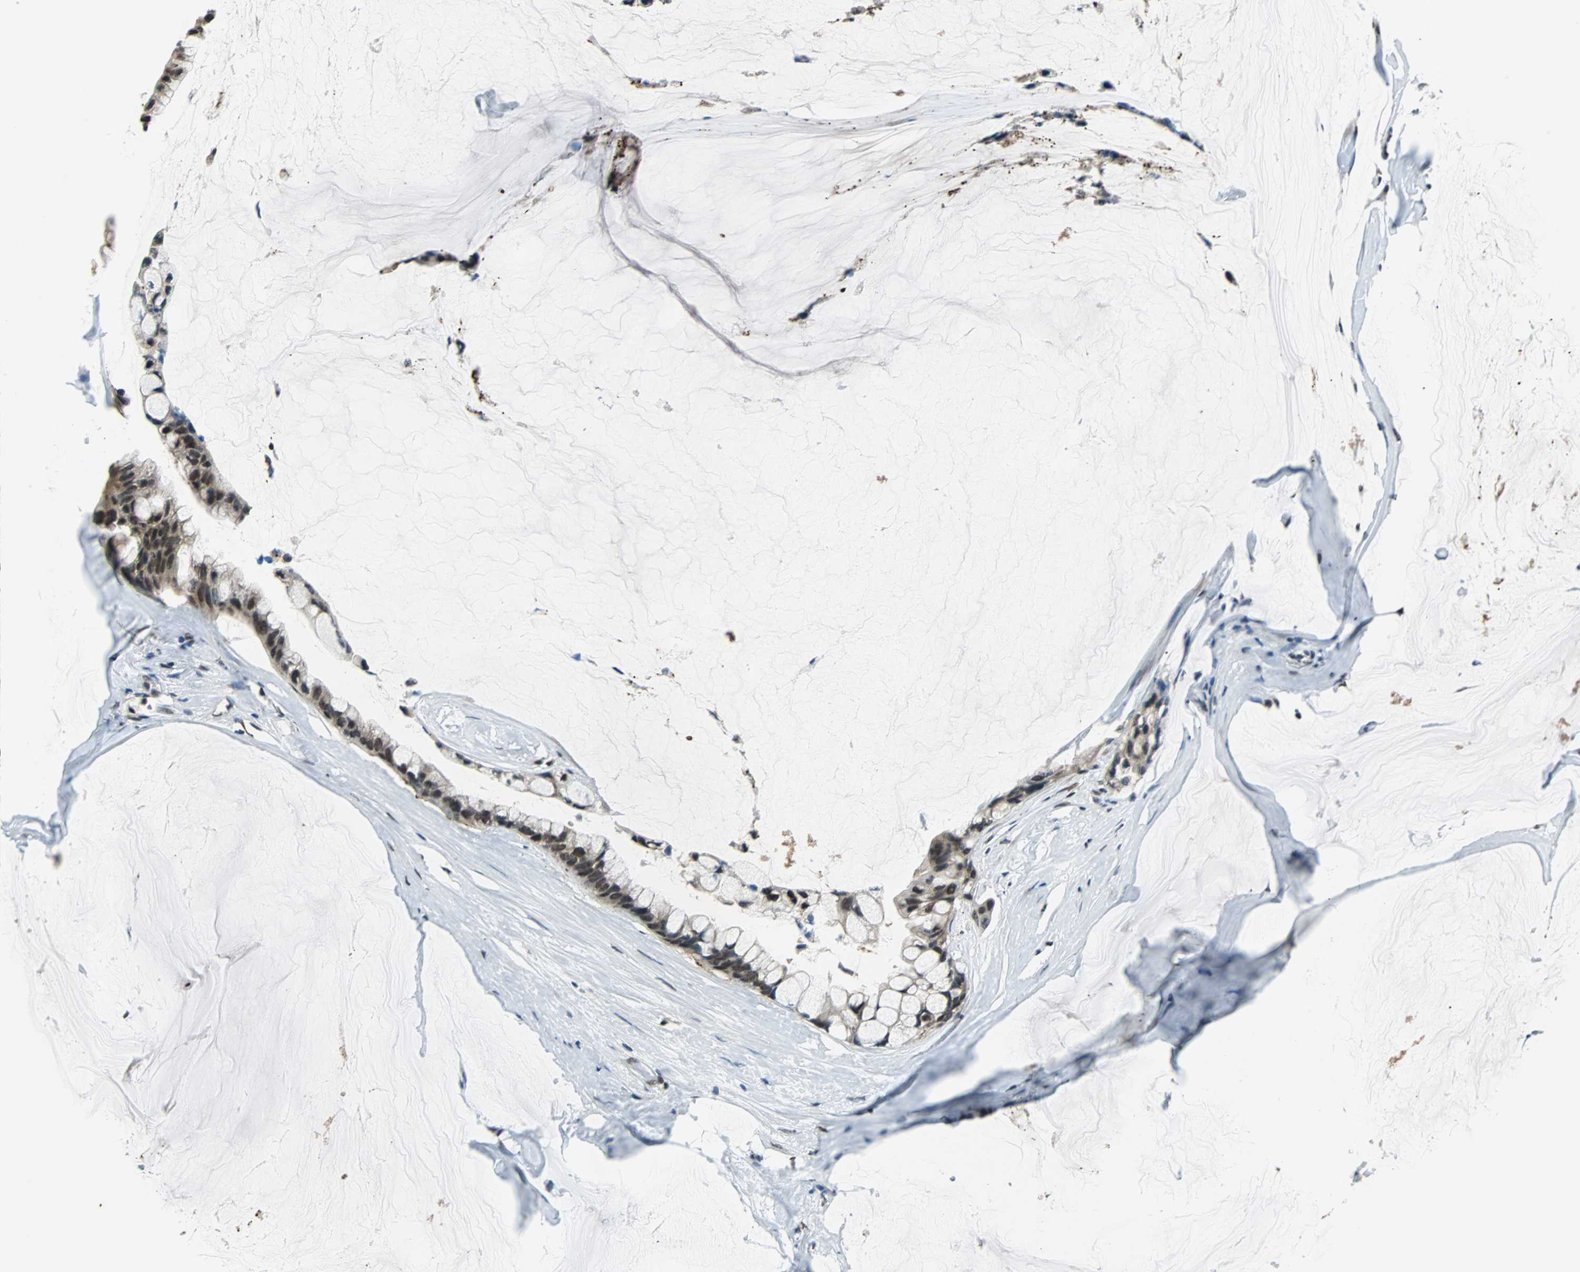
{"staining": {"intensity": "strong", "quantity": ">75%", "location": "cytoplasmic/membranous,nuclear"}, "tissue": "ovarian cancer", "cell_type": "Tumor cells", "image_type": "cancer", "snomed": [{"axis": "morphology", "description": "Cystadenocarcinoma, mucinous, NOS"}, {"axis": "topography", "description": "Ovary"}], "caption": "Immunohistochemical staining of mucinous cystadenocarcinoma (ovarian) displays high levels of strong cytoplasmic/membranous and nuclear protein staining in approximately >75% of tumor cells.", "gene": "RBM14", "patient": {"sex": "female", "age": 39}}